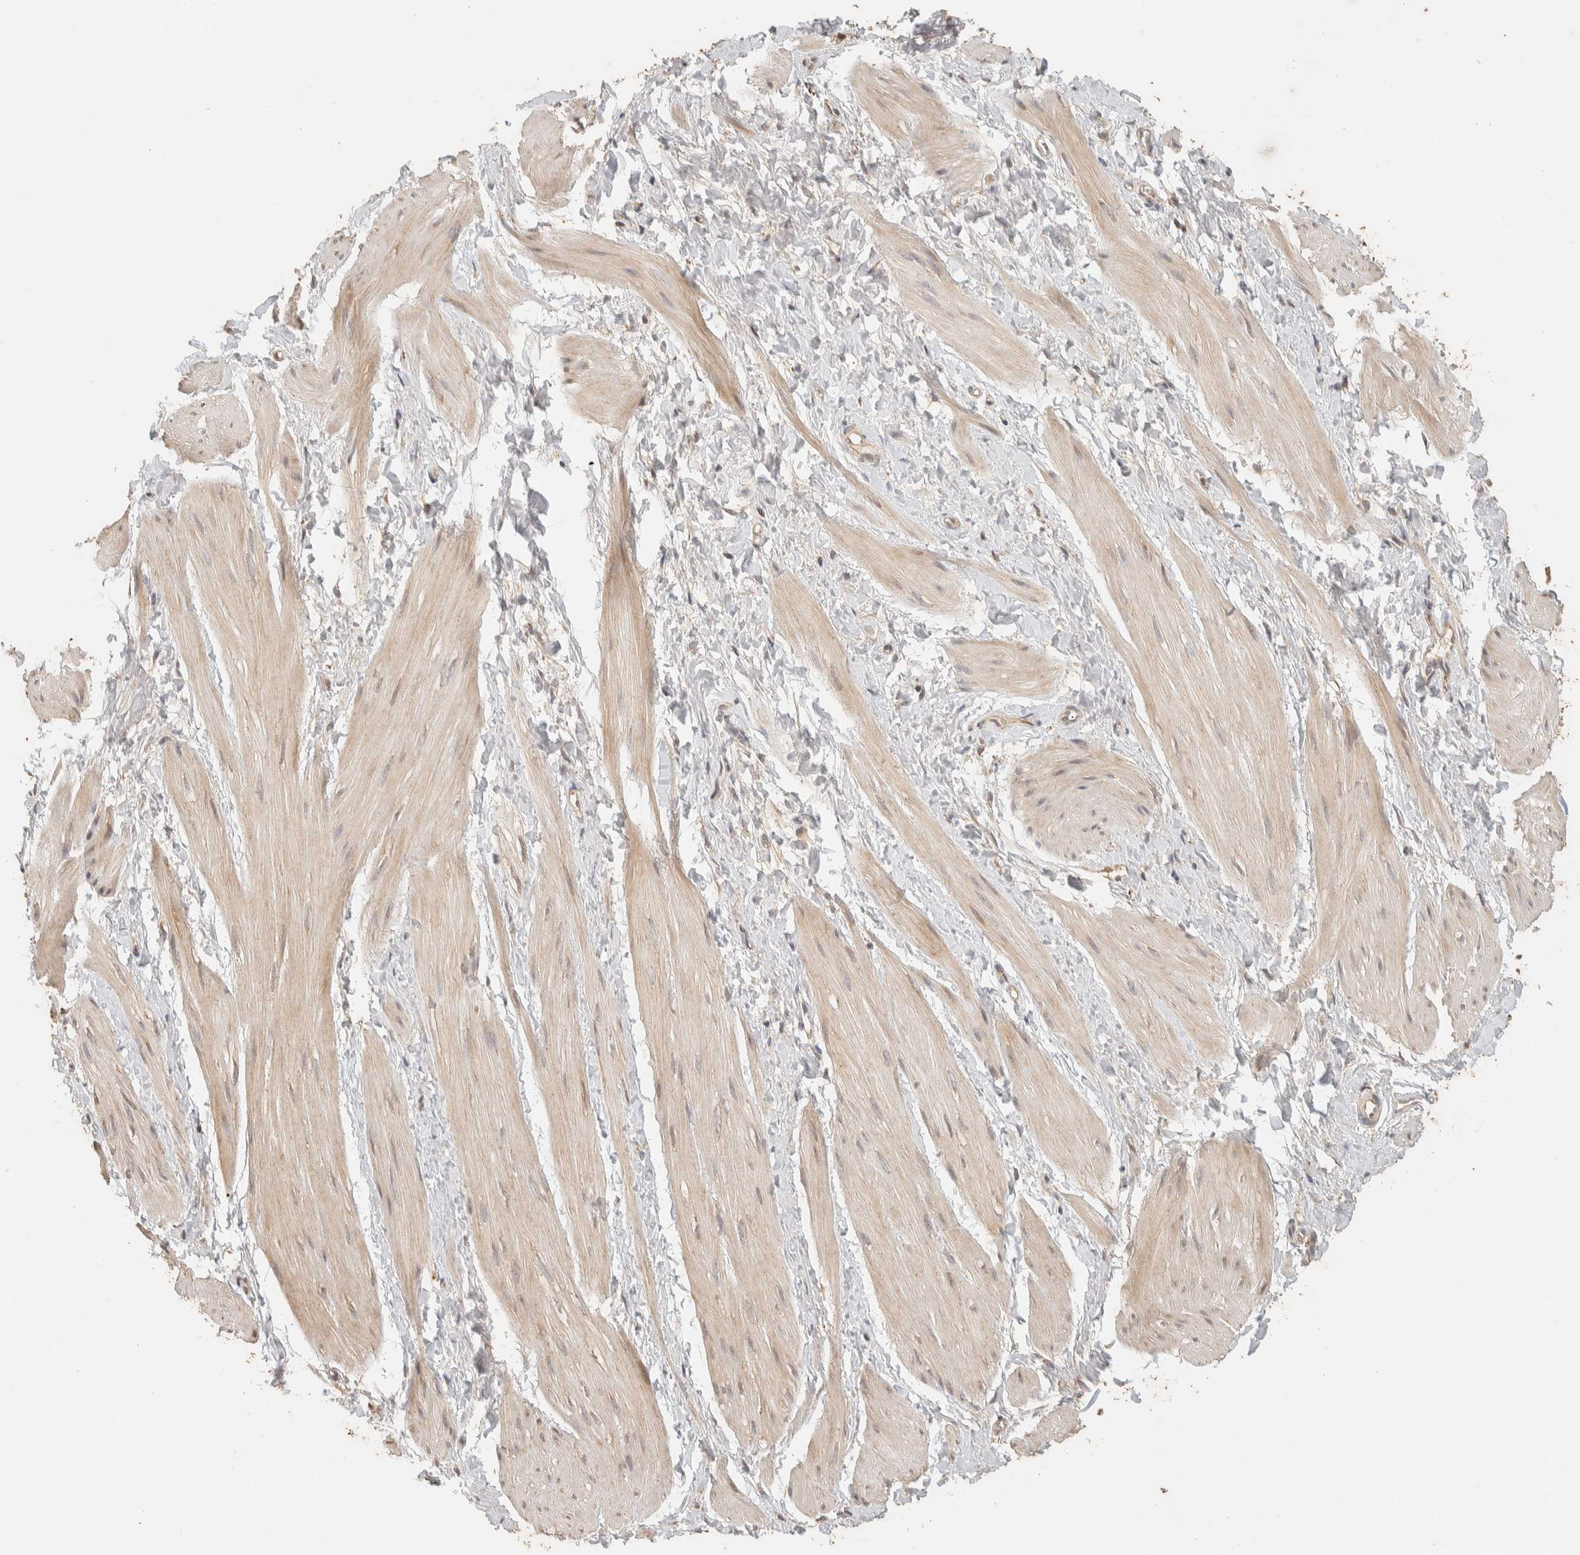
{"staining": {"intensity": "weak", "quantity": "25%-75%", "location": "cytoplasmic/membranous"}, "tissue": "smooth muscle", "cell_type": "Smooth muscle cells", "image_type": "normal", "snomed": [{"axis": "morphology", "description": "Normal tissue, NOS"}, {"axis": "topography", "description": "Smooth muscle"}], "caption": "IHC of normal human smooth muscle demonstrates low levels of weak cytoplasmic/membranous staining in approximately 25%-75% of smooth muscle cells. (brown staining indicates protein expression, while blue staining denotes nuclei).", "gene": "ITPA", "patient": {"sex": "male", "age": 16}}